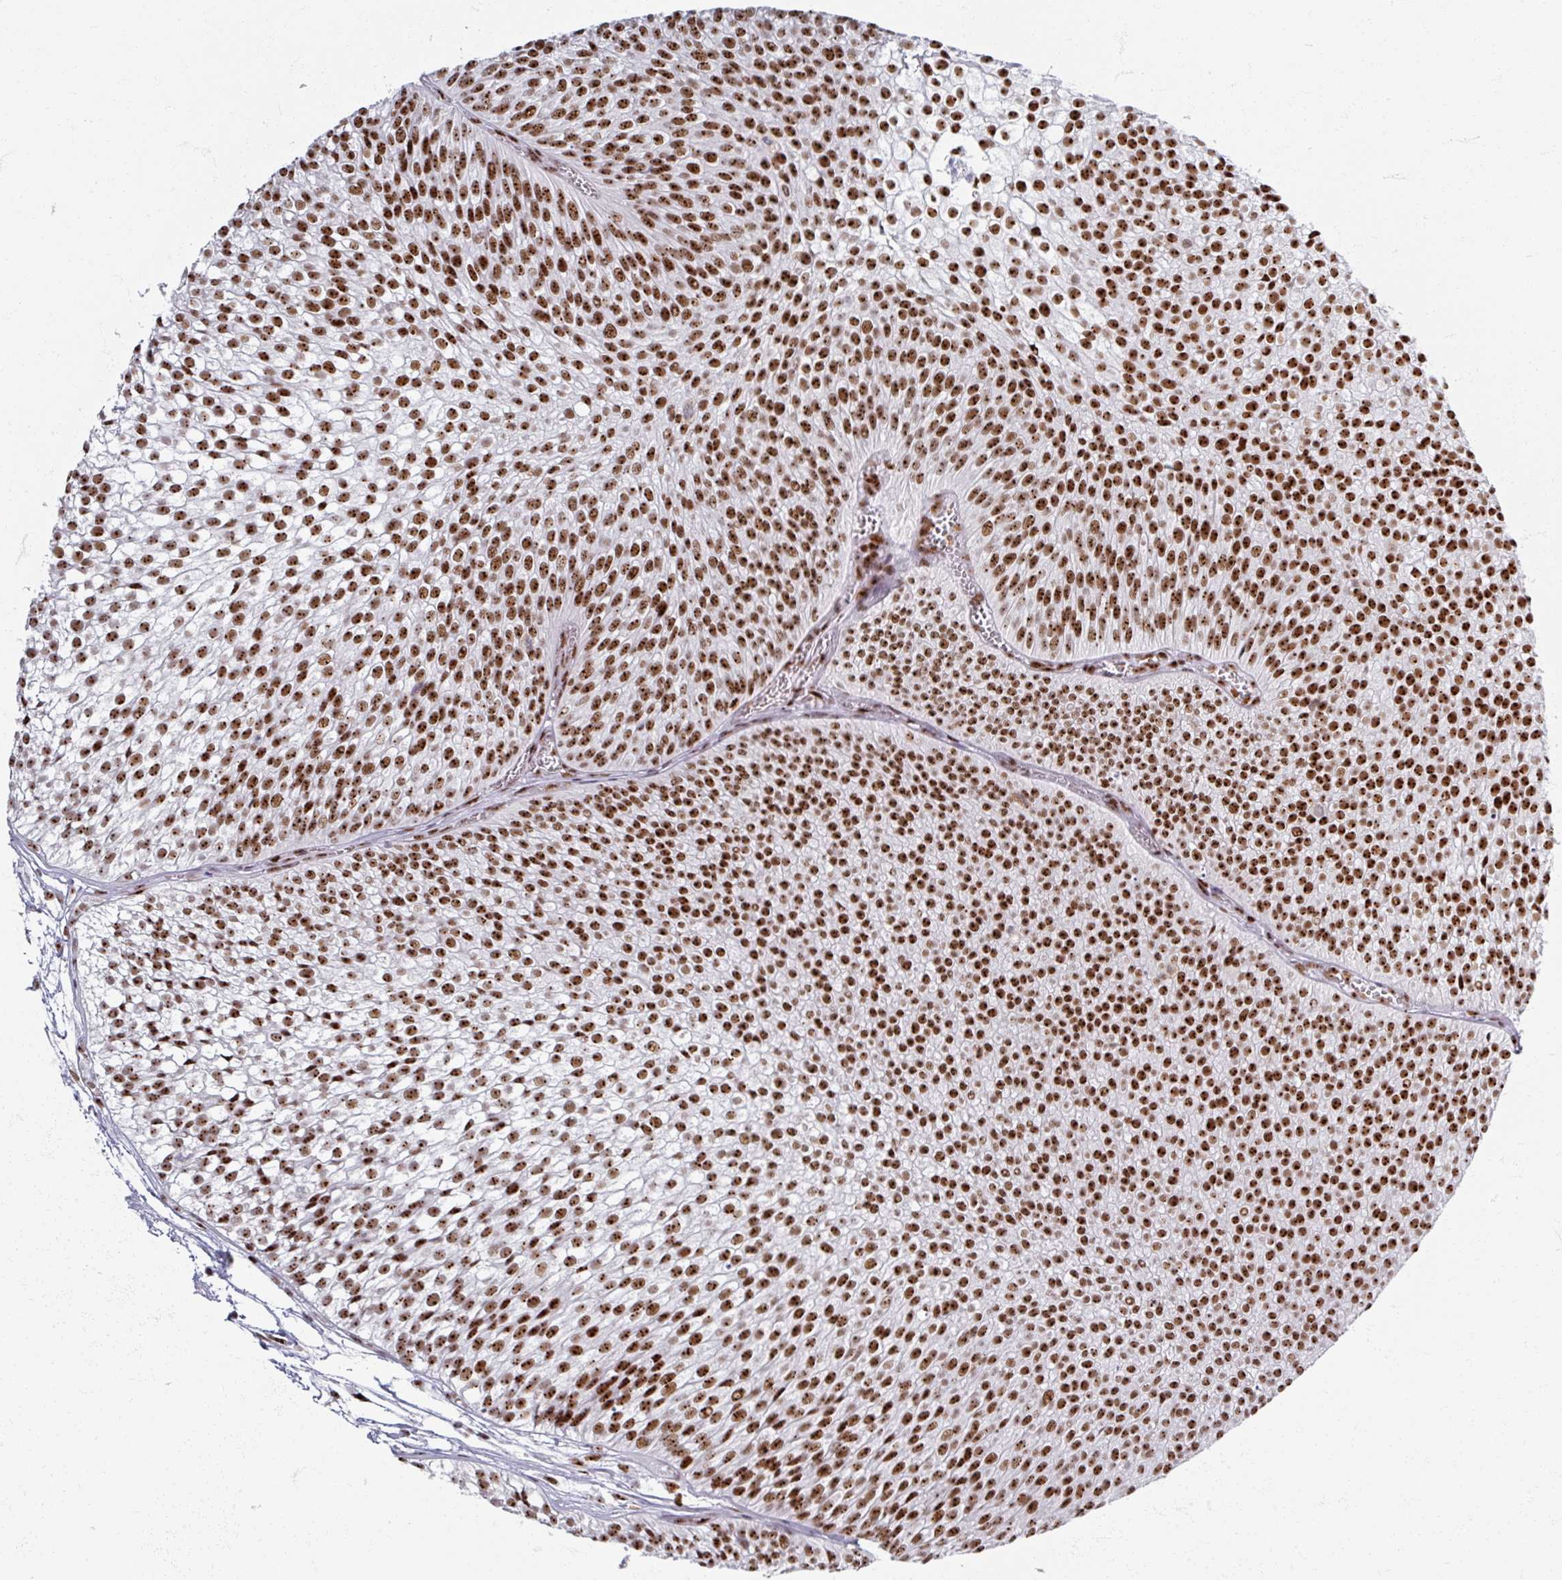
{"staining": {"intensity": "strong", "quantity": ">75%", "location": "nuclear"}, "tissue": "urothelial cancer", "cell_type": "Tumor cells", "image_type": "cancer", "snomed": [{"axis": "morphology", "description": "Urothelial carcinoma, Low grade"}, {"axis": "topography", "description": "Urinary bladder"}], "caption": "Protein expression by immunohistochemistry (IHC) displays strong nuclear expression in about >75% of tumor cells in urothelial cancer. (DAB (3,3'-diaminobenzidine) = brown stain, brightfield microscopy at high magnification).", "gene": "ADAR", "patient": {"sex": "male", "age": 91}}